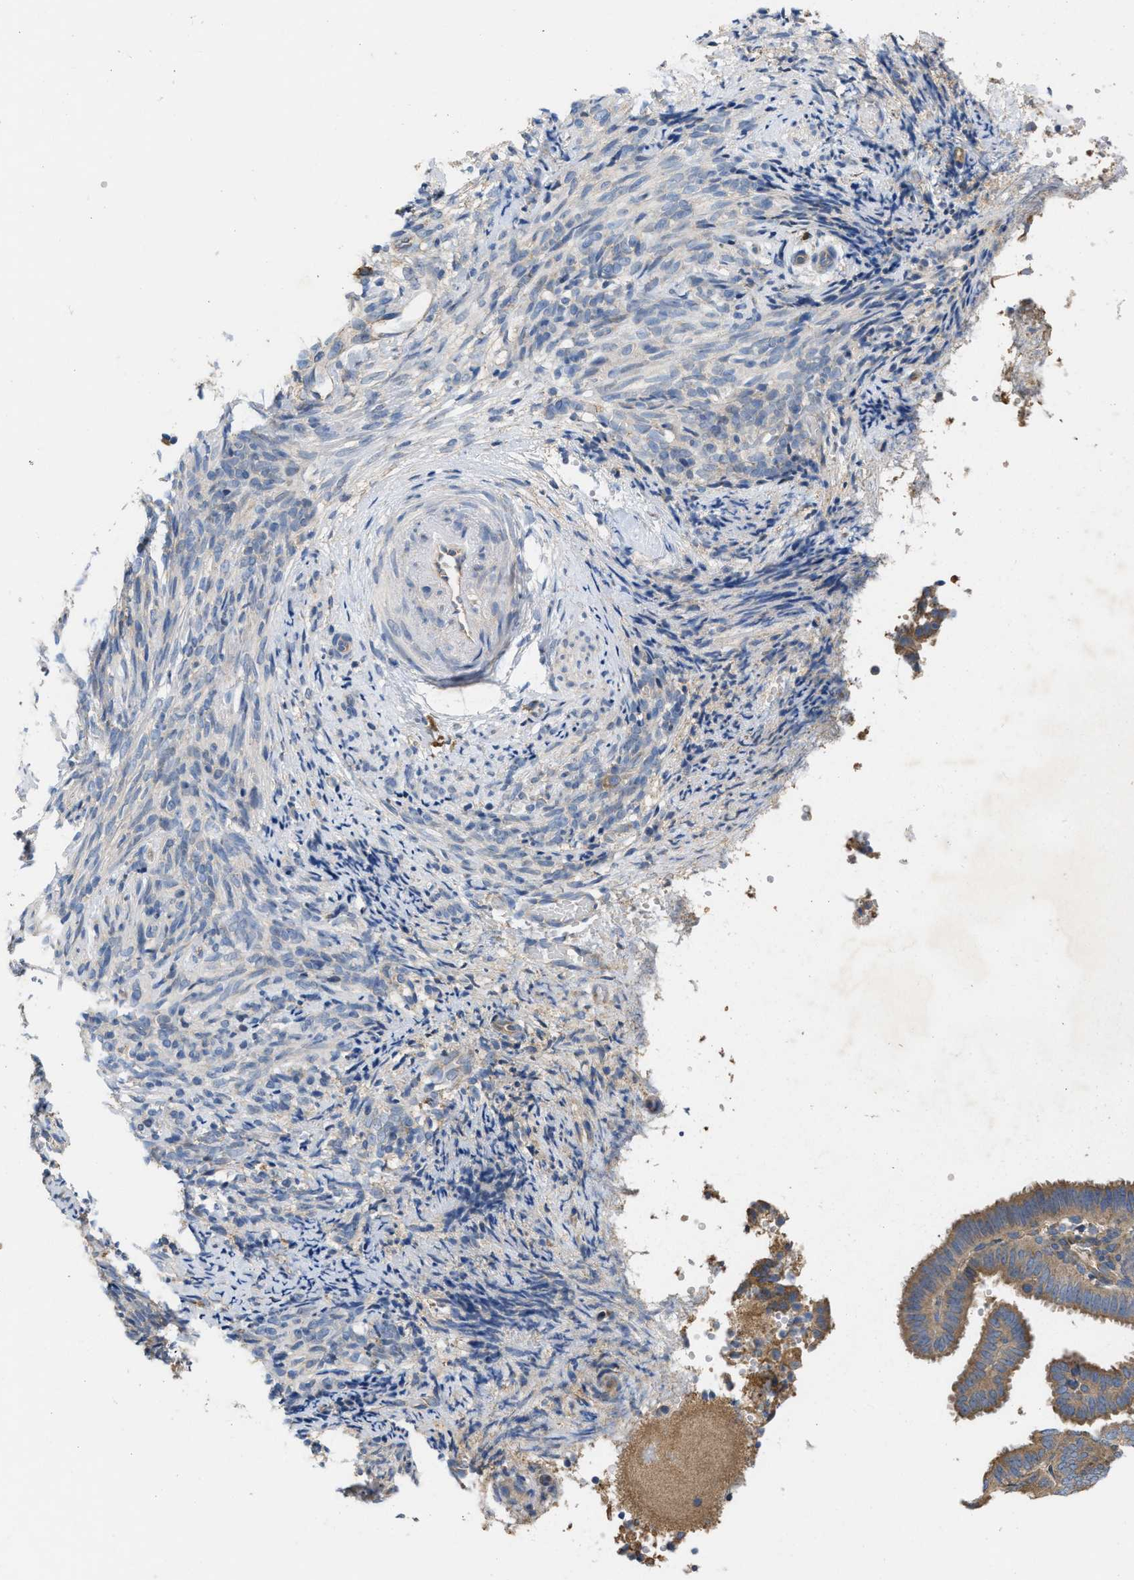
{"staining": {"intensity": "moderate", "quantity": ">75%", "location": "cytoplasmic/membranous"}, "tissue": "endometrial cancer", "cell_type": "Tumor cells", "image_type": "cancer", "snomed": [{"axis": "morphology", "description": "Adenocarcinoma, NOS"}, {"axis": "topography", "description": "Endometrium"}], "caption": "Tumor cells reveal moderate cytoplasmic/membranous staining in approximately >75% of cells in adenocarcinoma (endometrial).", "gene": "TMEM131", "patient": {"sex": "female", "age": 58}}